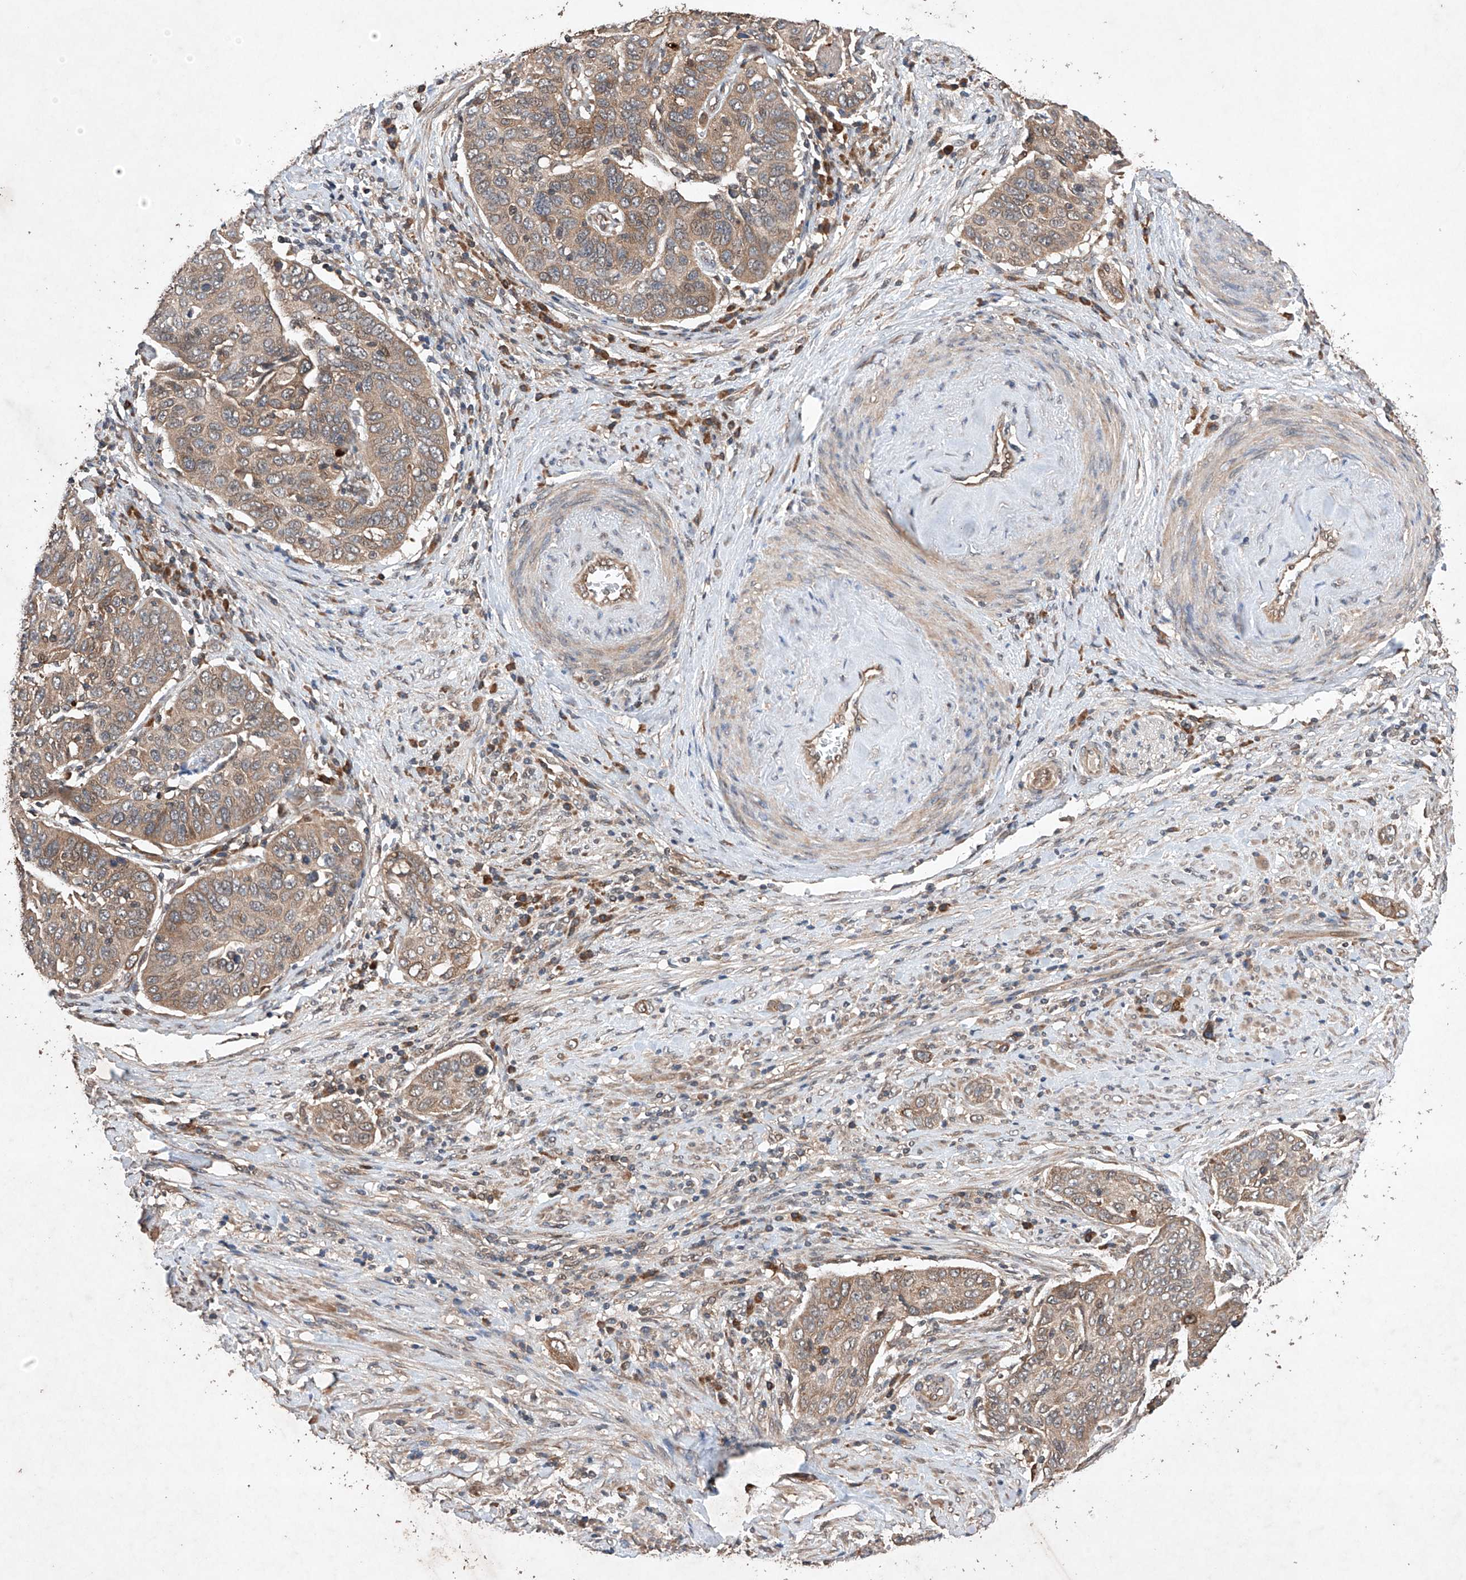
{"staining": {"intensity": "moderate", "quantity": ">75%", "location": "cytoplasmic/membranous"}, "tissue": "cervical cancer", "cell_type": "Tumor cells", "image_type": "cancer", "snomed": [{"axis": "morphology", "description": "Squamous cell carcinoma, NOS"}, {"axis": "topography", "description": "Cervix"}], "caption": "Brown immunohistochemical staining in squamous cell carcinoma (cervical) shows moderate cytoplasmic/membranous staining in approximately >75% of tumor cells.", "gene": "LURAP1", "patient": {"sex": "female", "age": 60}}